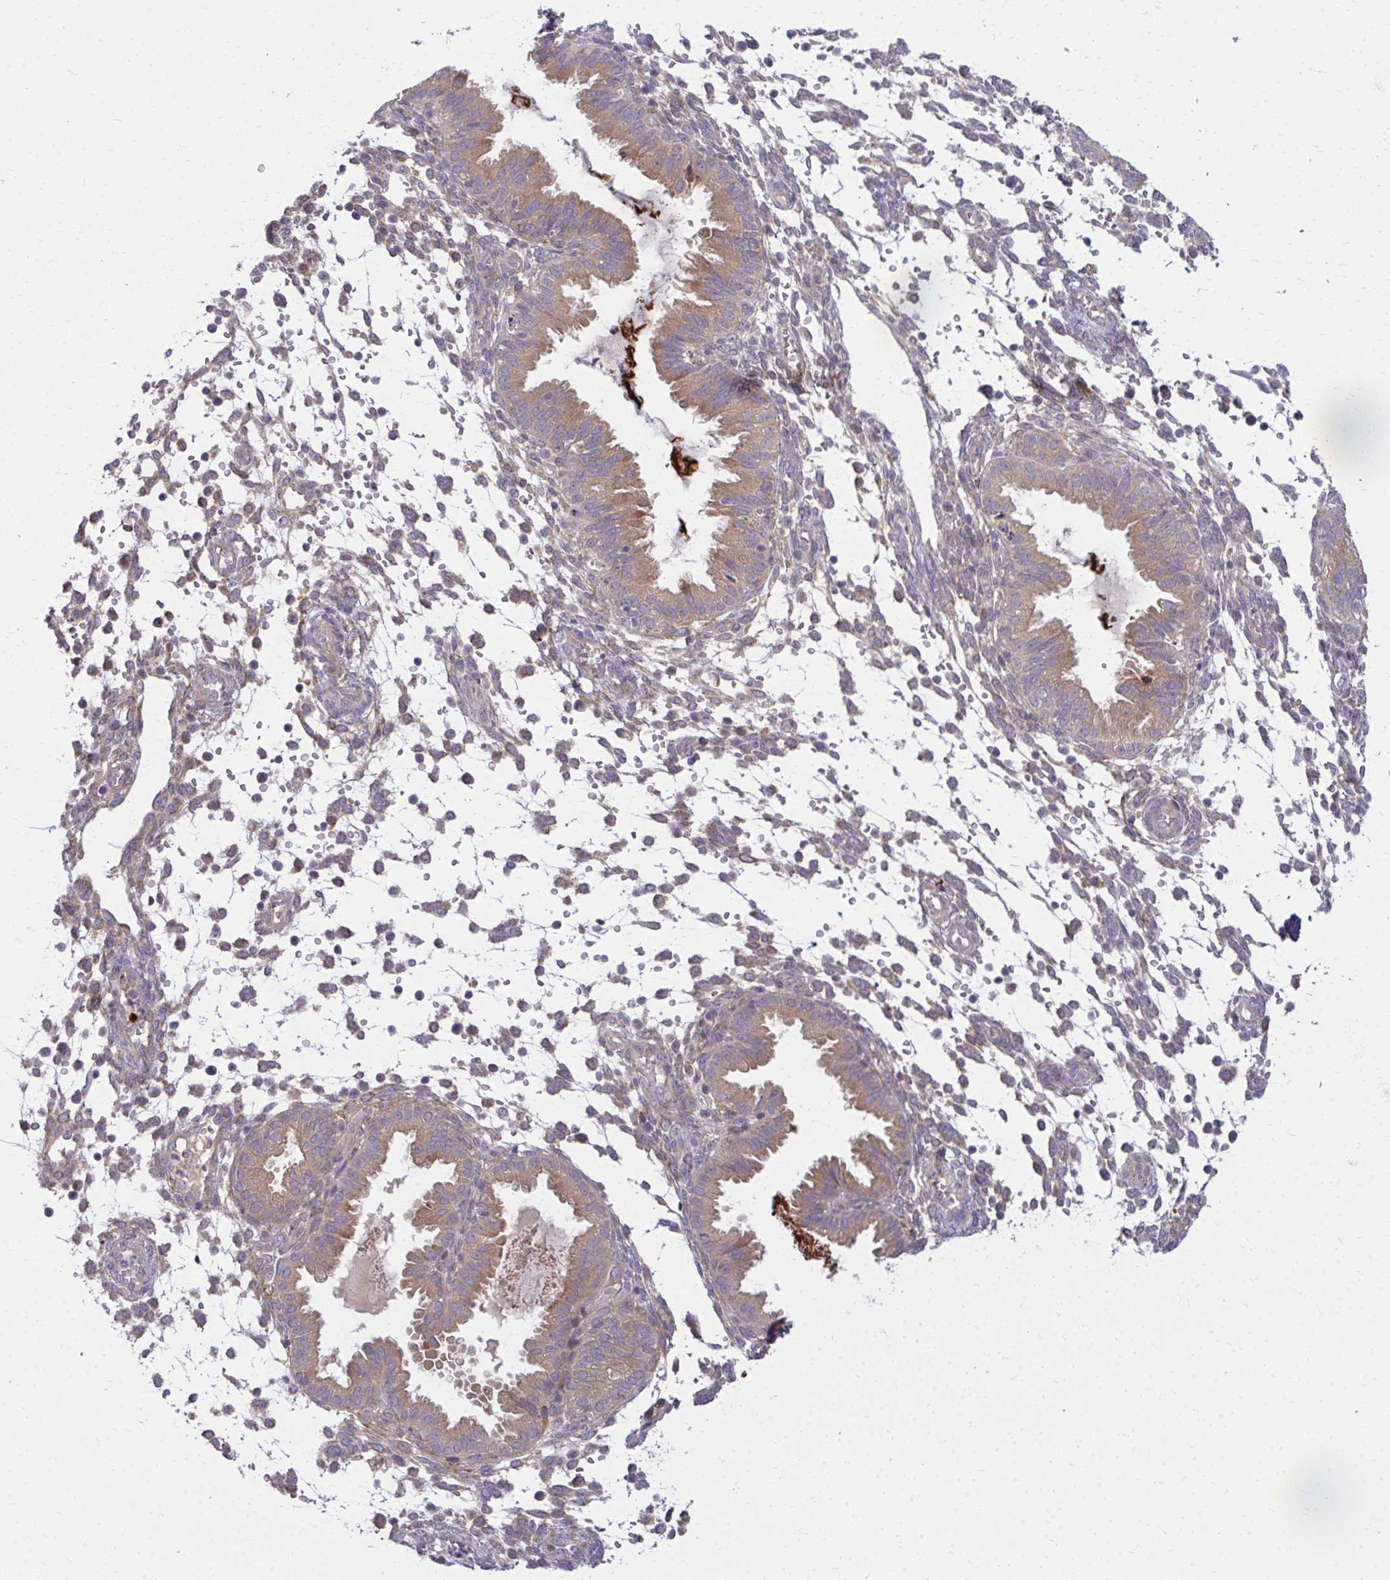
{"staining": {"intensity": "weak", "quantity": "25%-75%", "location": "cytoplasmic/membranous"}, "tissue": "endometrium", "cell_type": "Cells in endometrial stroma", "image_type": "normal", "snomed": [{"axis": "morphology", "description": "Normal tissue, NOS"}, {"axis": "topography", "description": "Endometrium"}], "caption": "Immunohistochemical staining of normal human endometrium reveals low levels of weak cytoplasmic/membranous positivity in approximately 25%-75% of cells in endometrial stroma.", "gene": "CEMP1", "patient": {"sex": "female", "age": 33}}